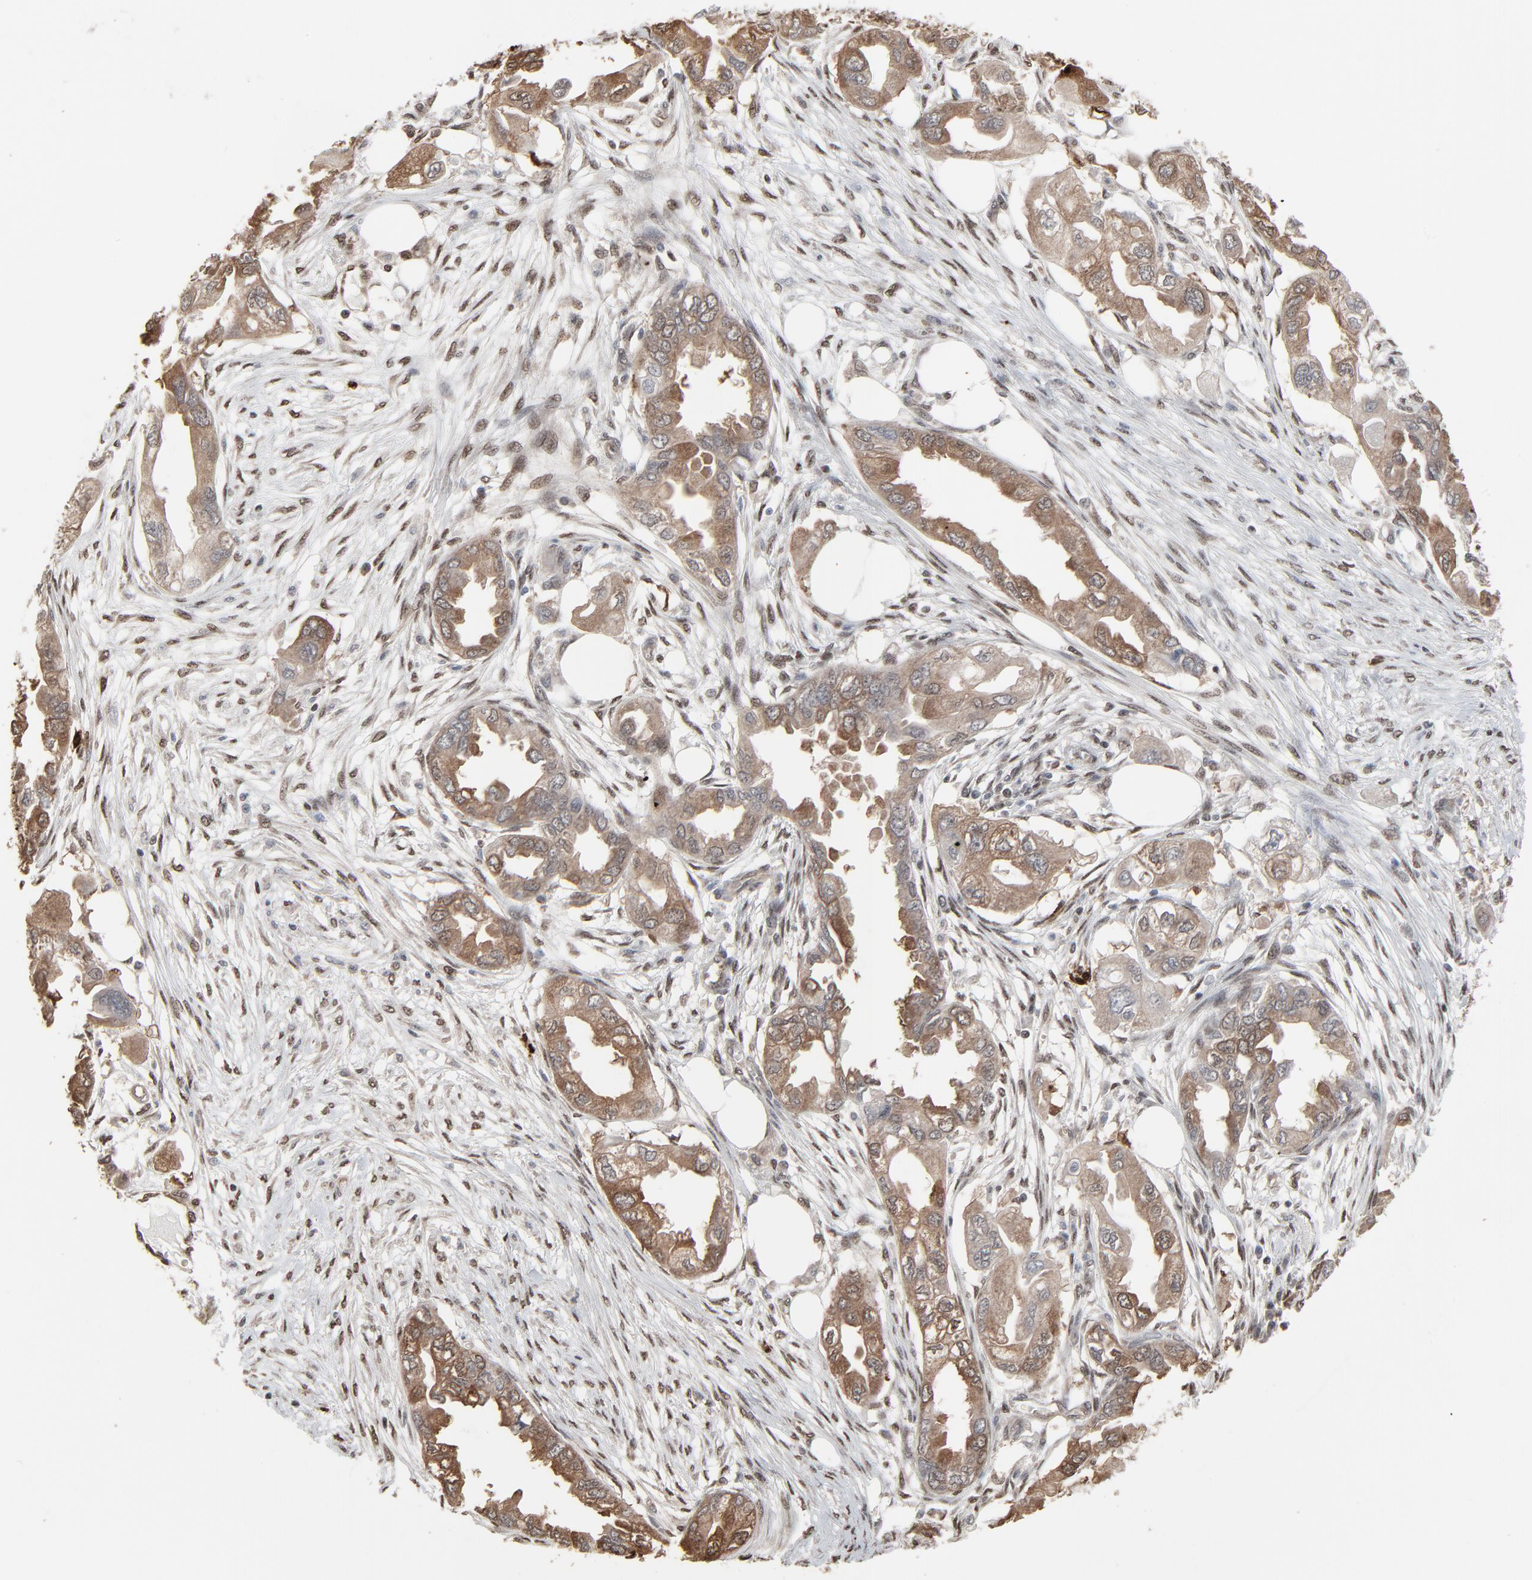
{"staining": {"intensity": "moderate", "quantity": ">75%", "location": "cytoplasmic/membranous"}, "tissue": "endometrial cancer", "cell_type": "Tumor cells", "image_type": "cancer", "snomed": [{"axis": "morphology", "description": "Adenocarcinoma, NOS"}, {"axis": "topography", "description": "Endometrium"}], "caption": "Adenocarcinoma (endometrial) stained for a protein (brown) exhibits moderate cytoplasmic/membranous positive positivity in about >75% of tumor cells.", "gene": "MEIS2", "patient": {"sex": "female", "age": 67}}